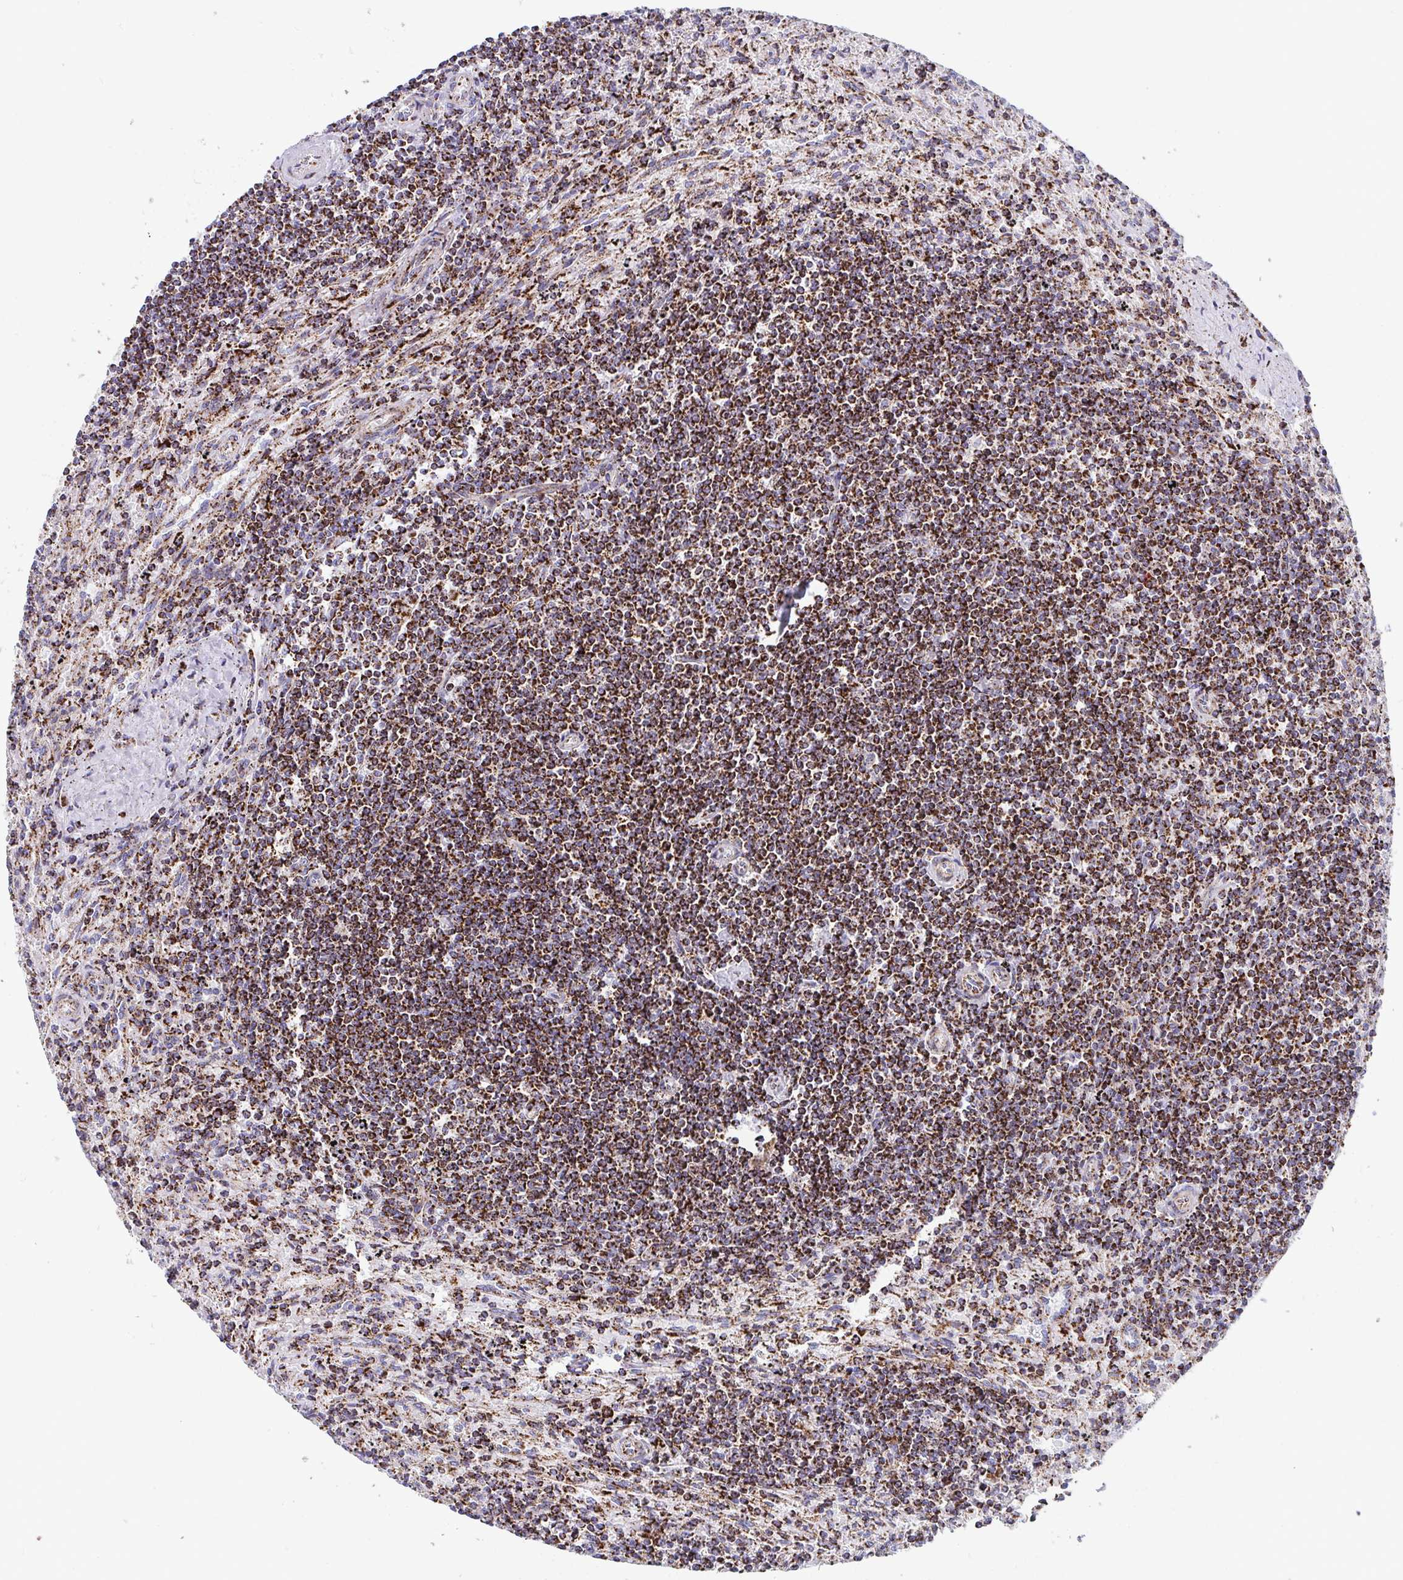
{"staining": {"intensity": "strong", "quantity": ">75%", "location": "cytoplasmic/membranous"}, "tissue": "lymphoma", "cell_type": "Tumor cells", "image_type": "cancer", "snomed": [{"axis": "morphology", "description": "Malignant lymphoma, non-Hodgkin's type, Low grade"}, {"axis": "topography", "description": "Spleen"}], "caption": "Lymphoma stained for a protein (brown) displays strong cytoplasmic/membranous positive expression in about >75% of tumor cells.", "gene": "ATP5MJ", "patient": {"sex": "male", "age": 76}}